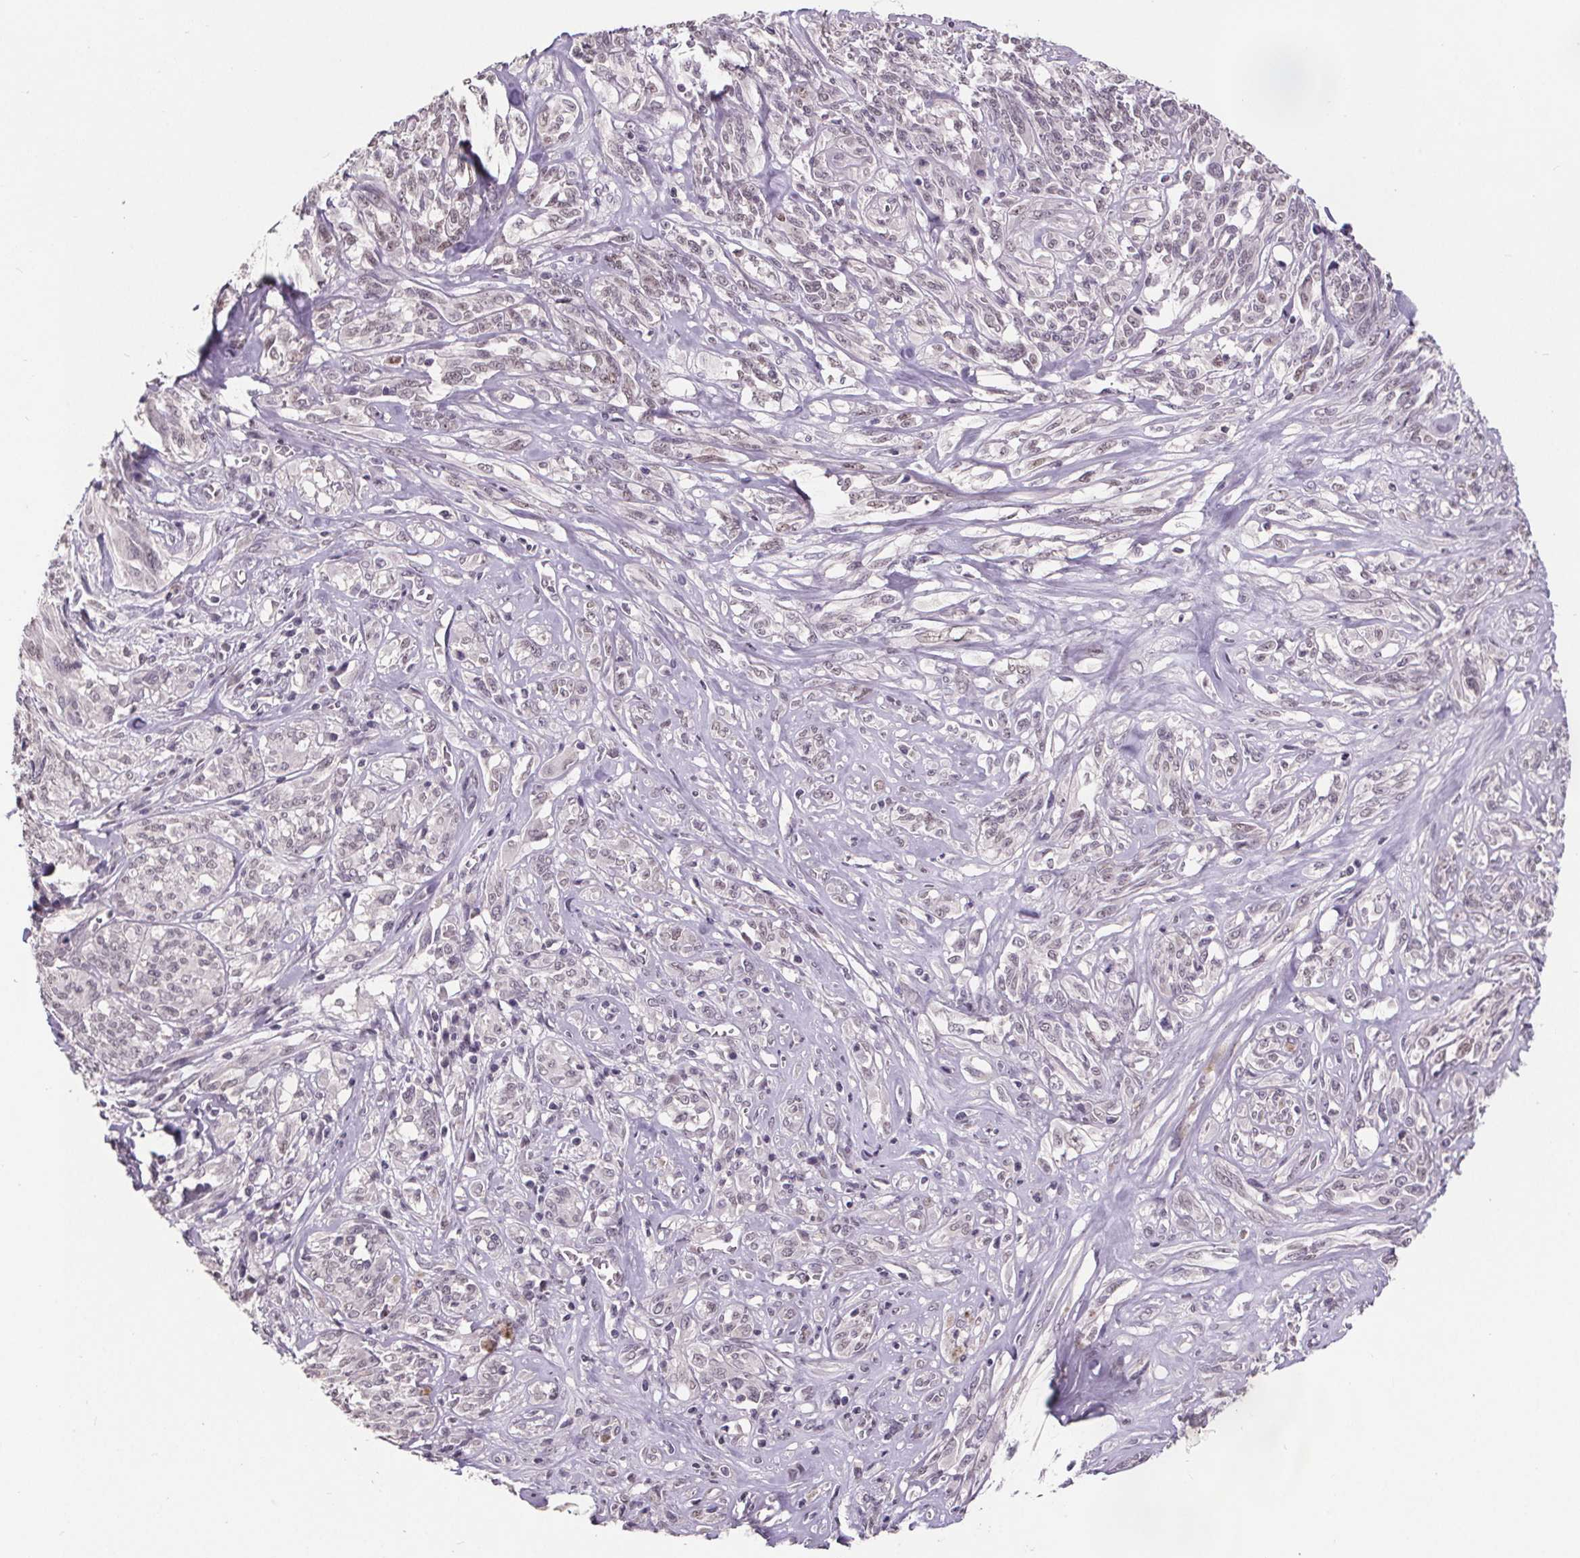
{"staining": {"intensity": "negative", "quantity": "none", "location": "none"}, "tissue": "melanoma", "cell_type": "Tumor cells", "image_type": "cancer", "snomed": [{"axis": "morphology", "description": "Malignant melanoma, NOS"}, {"axis": "topography", "description": "Skin"}], "caption": "The micrograph shows no significant expression in tumor cells of malignant melanoma.", "gene": "NKX6-1", "patient": {"sex": "female", "age": 91}}